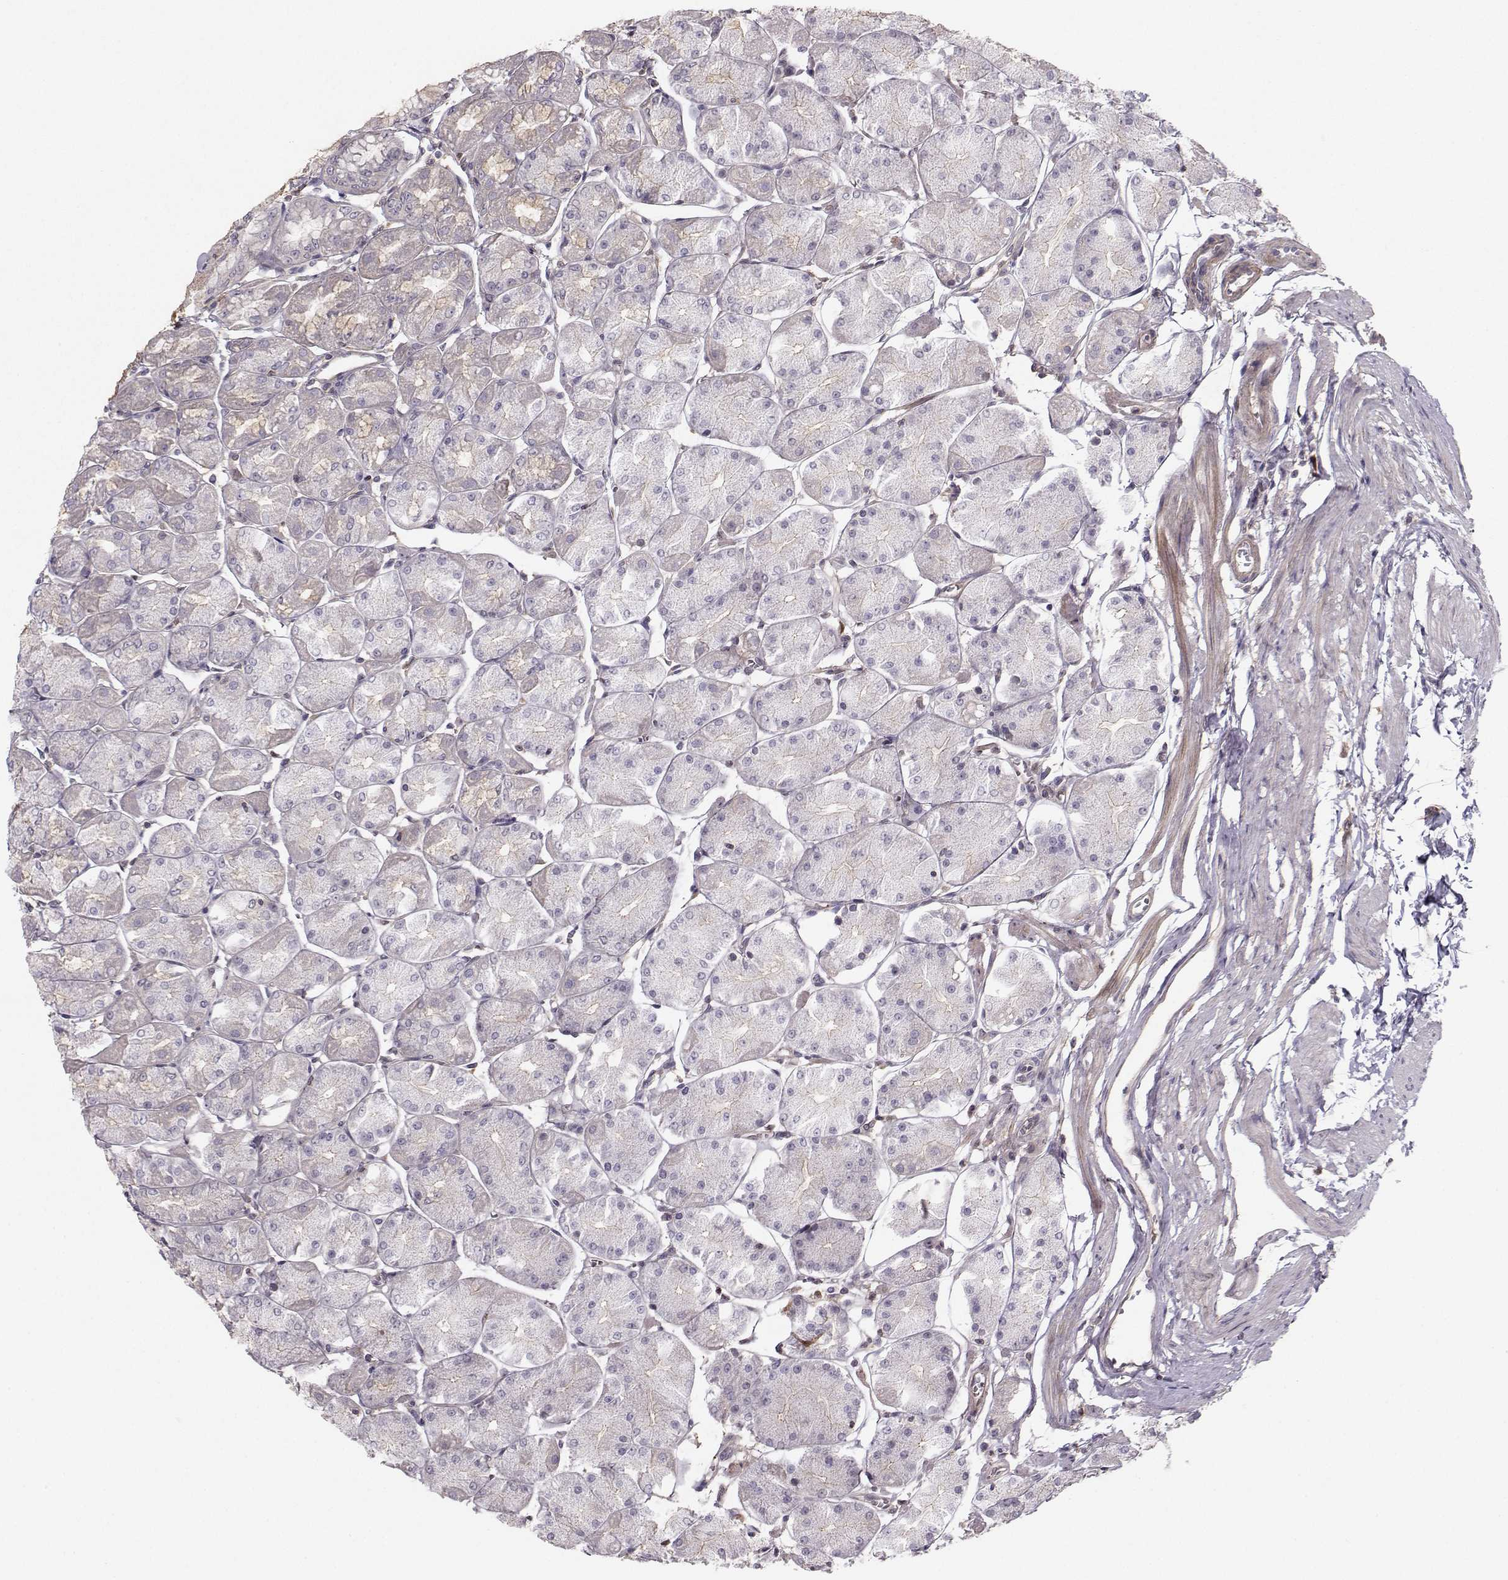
{"staining": {"intensity": "negative", "quantity": "none", "location": "none"}, "tissue": "stomach", "cell_type": "Glandular cells", "image_type": "normal", "snomed": [{"axis": "morphology", "description": "Normal tissue, NOS"}, {"axis": "topography", "description": "Stomach, upper"}], "caption": "Immunohistochemical staining of unremarkable stomach exhibits no significant positivity in glandular cells. (DAB (3,3'-diaminobenzidine) IHC with hematoxylin counter stain).", "gene": "ASB16", "patient": {"sex": "male", "age": 60}}